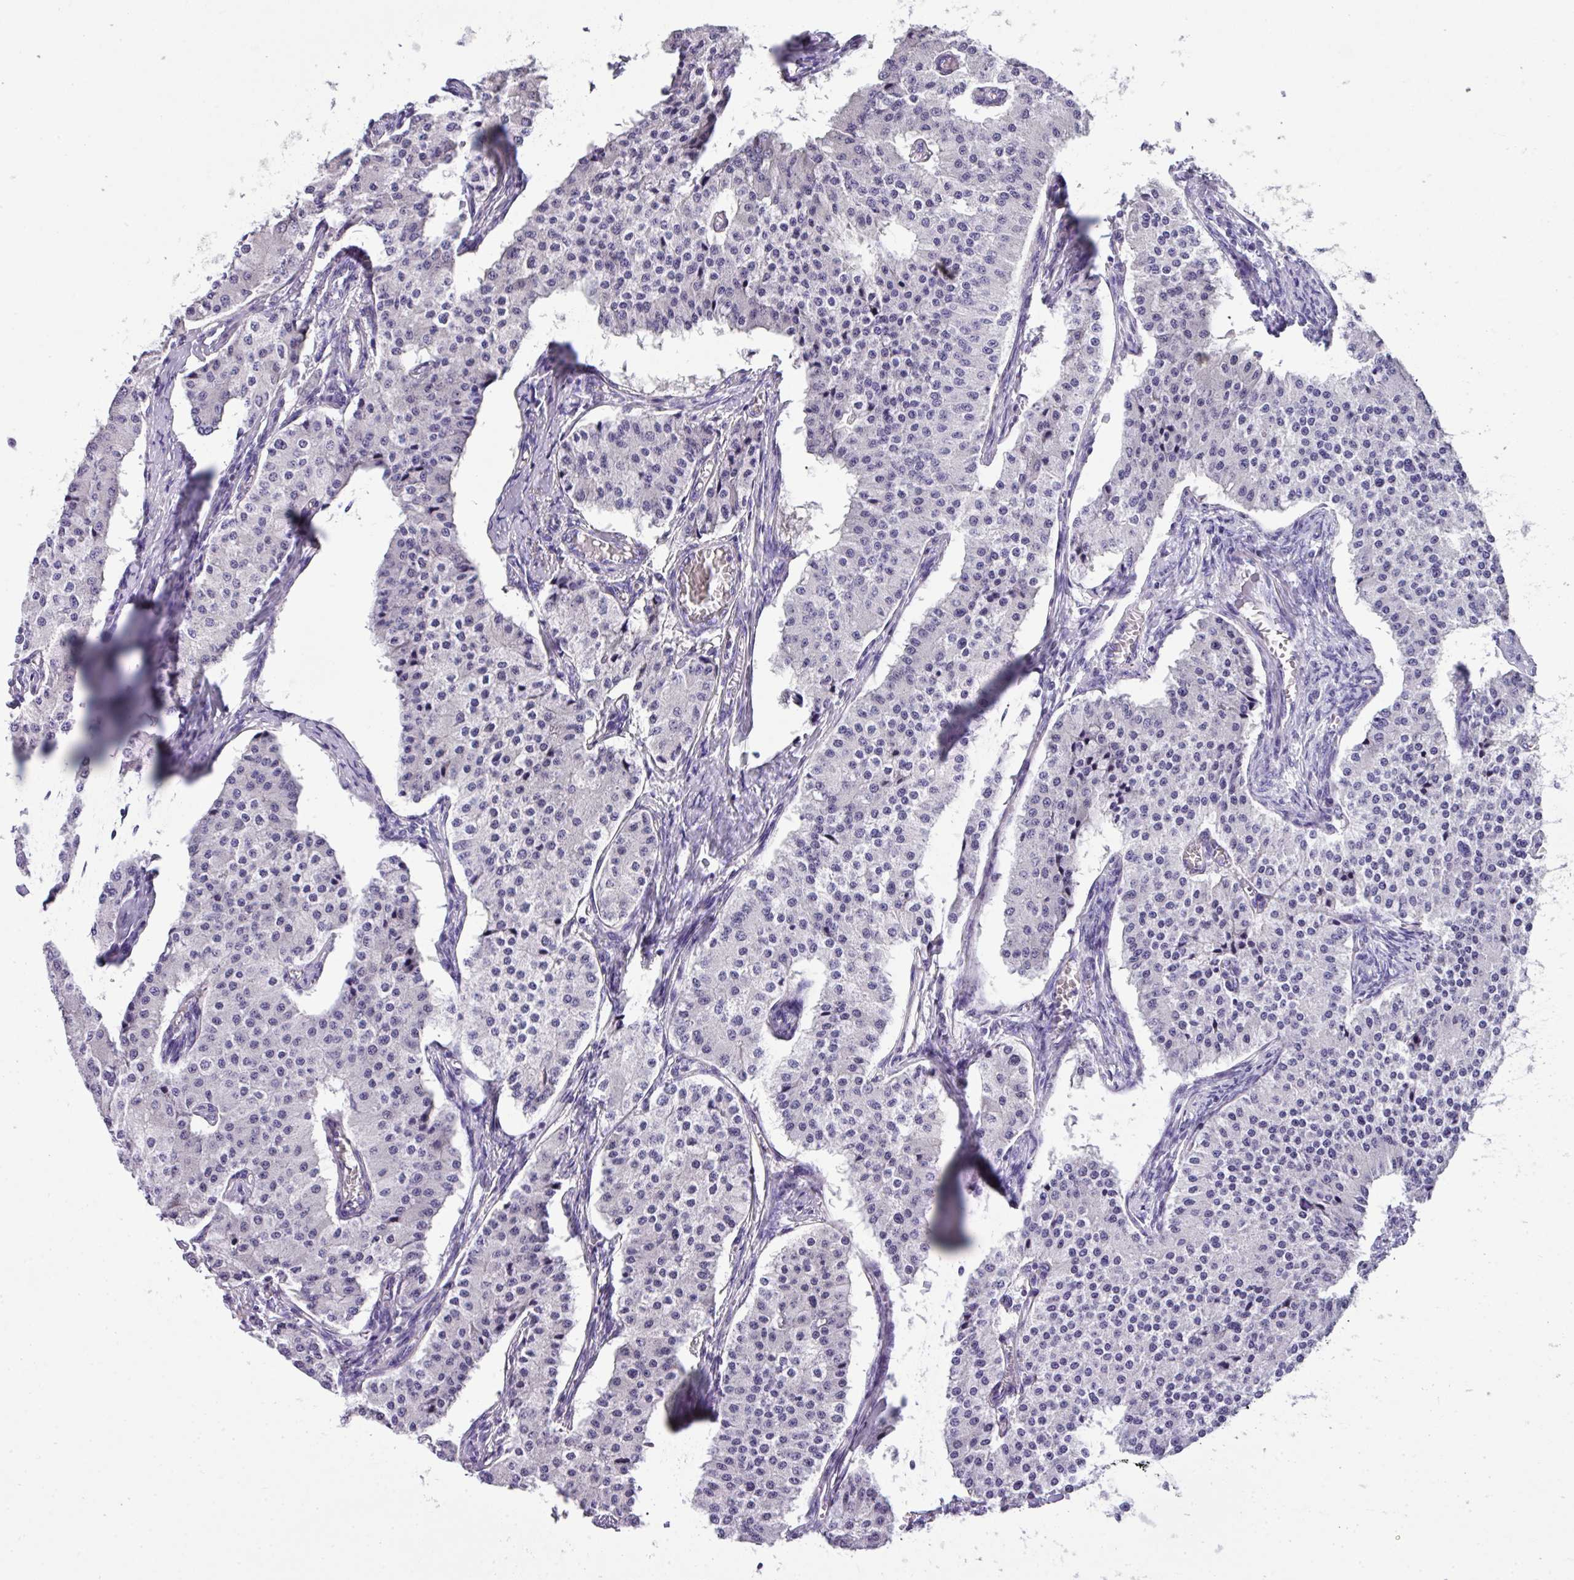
{"staining": {"intensity": "negative", "quantity": "none", "location": "none"}, "tissue": "carcinoid", "cell_type": "Tumor cells", "image_type": "cancer", "snomed": [{"axis": "morphology", "description": "Carcinoid, malignant, NOS"}, {"axis": "topography", "description": "Colon"}], "caption": "Tumor cells show no significant protein positivity in carcinoid.", "gene": "MUC21", "patient": {"sex": "female", "age": 52}}